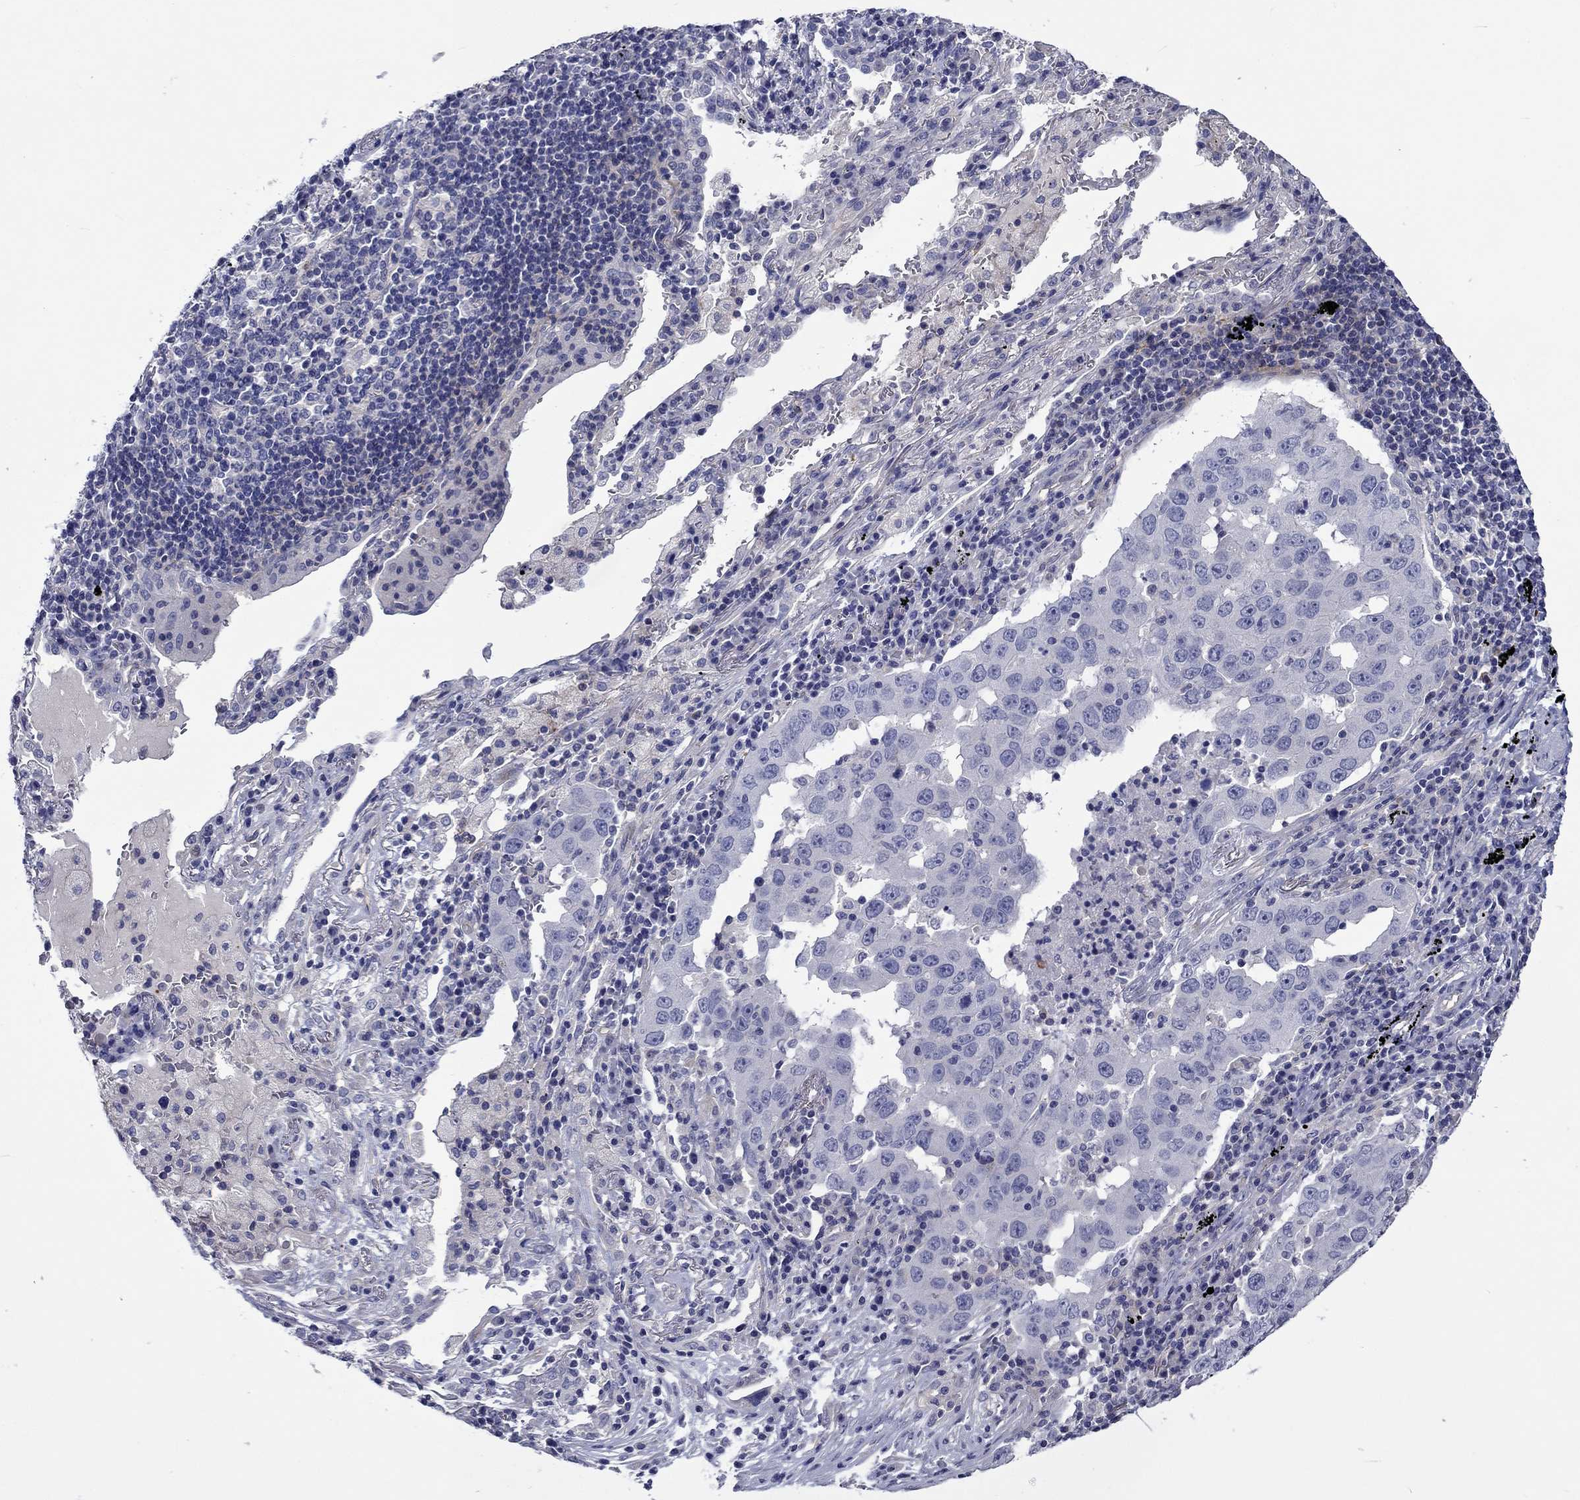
{"staining": {"intensity": "negative", "quantity": "none", "location": "none"}, "tissue": "lung cancer", "cell_type": "Tumor cells", "image_type": "cancer", "snomed": [{"axis": "morphology", "description": "Adenocarcinoma, NOS"}, {"axis": "topography", "description": "Lung"}], "caption": "Tumor cells show no significant protein staining in lung cancer (adenocarcinoma).", "gene": "CNDP1", "patient": {"sex": "male", "age": 73}}